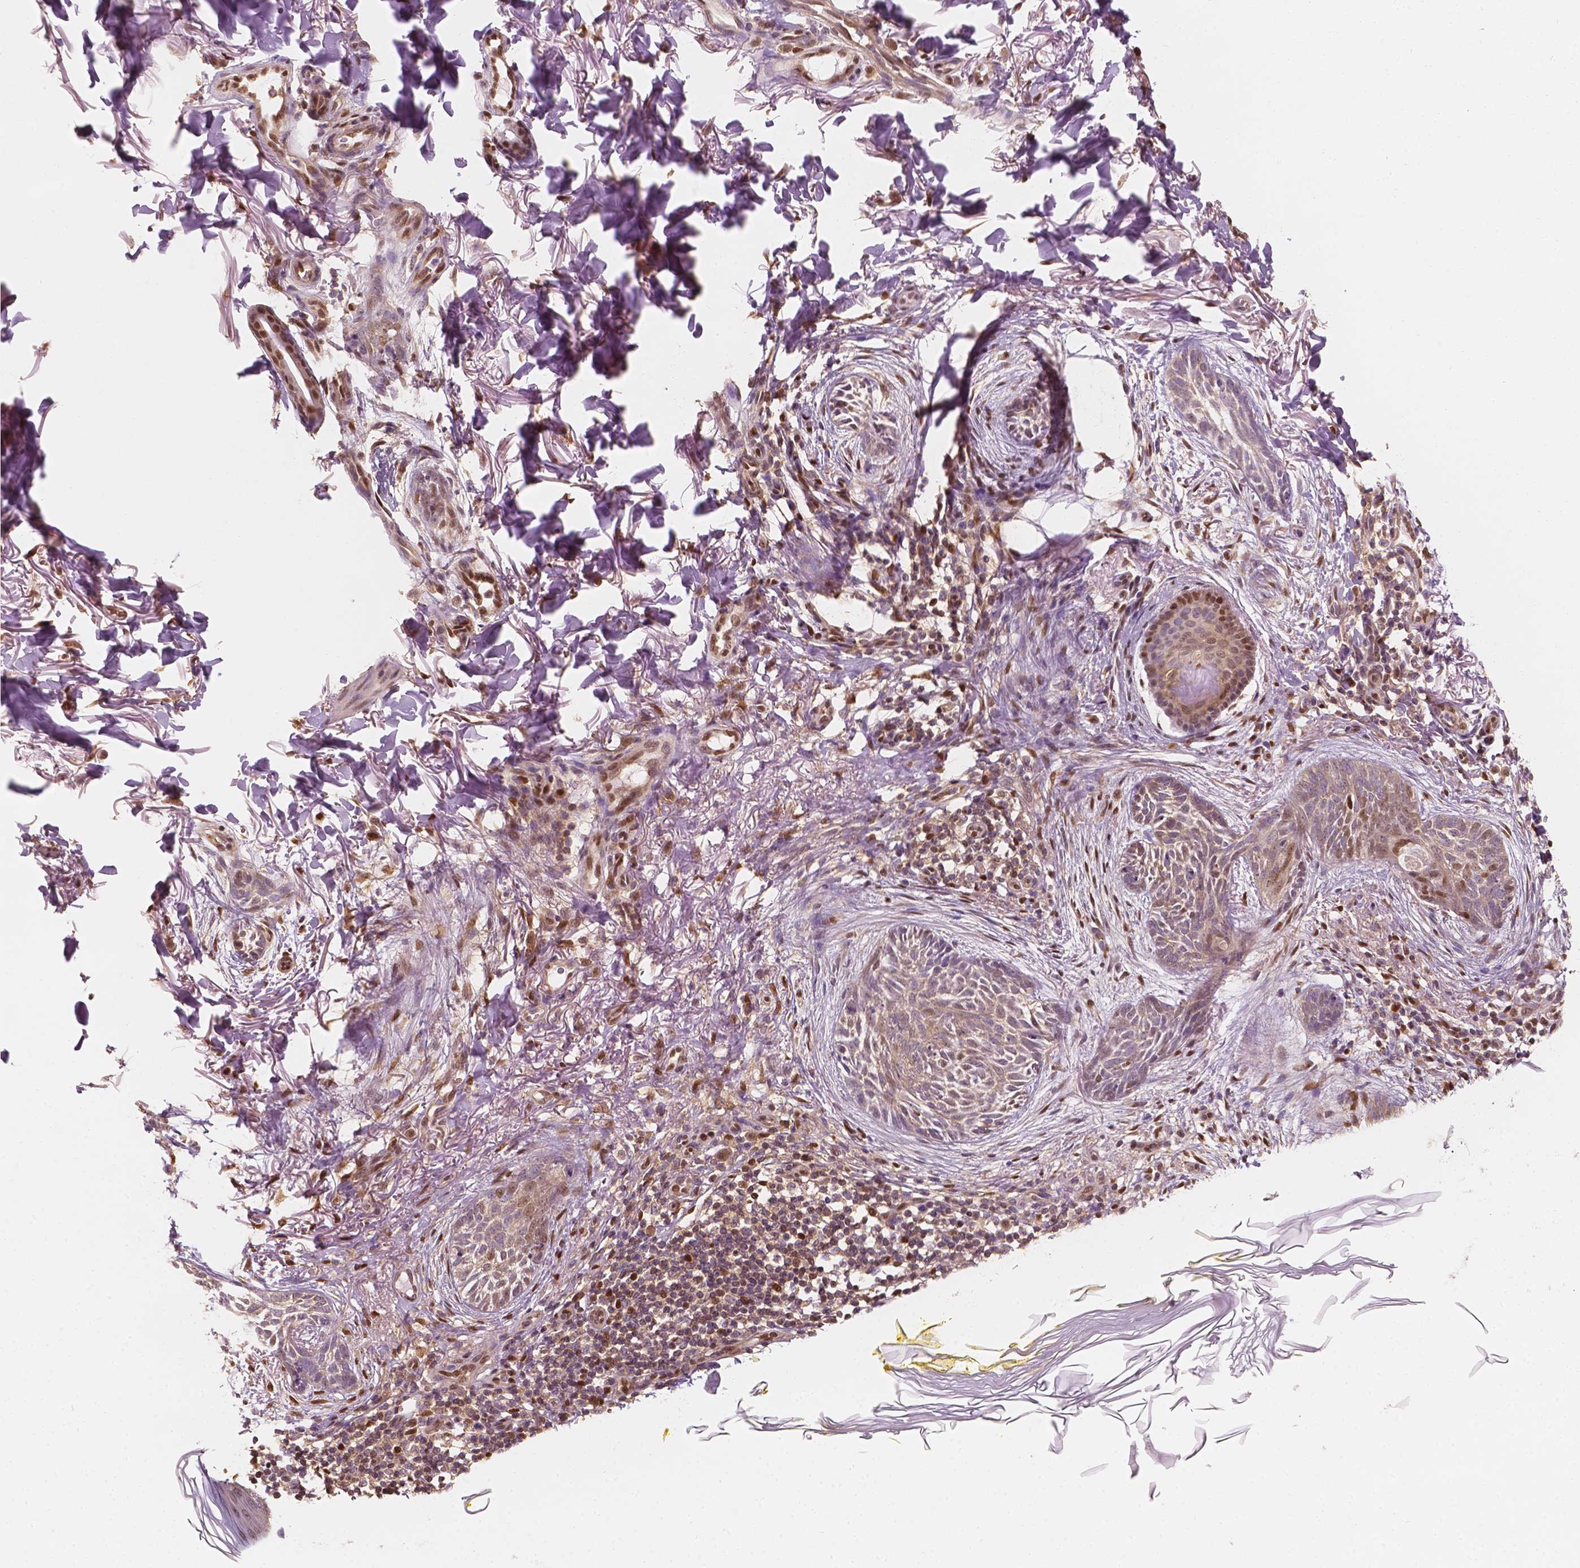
{"staining": {"intensity": "weak", "quantity": "25%-75%", "location": "cytoplasmic/membranous,nuclear"}, "tissue": "skin cancer", "cell_type": "Tumor cells", "image_type": "cancer", "snomed": [{"axis": "morphology", "description": "Basal cell carcinoma"}, {"axis": "topography", "description": "Skin"}], "caption": "Brown immunohistochemical staining in basal cell carcinoma (skin) demonstrates weak cytoplasmic/membranous and nuclear staining in about 25%-75% of tumor cells.", "gene": "TBC1D17", "patient": {"sex": "female", "age": 68}}